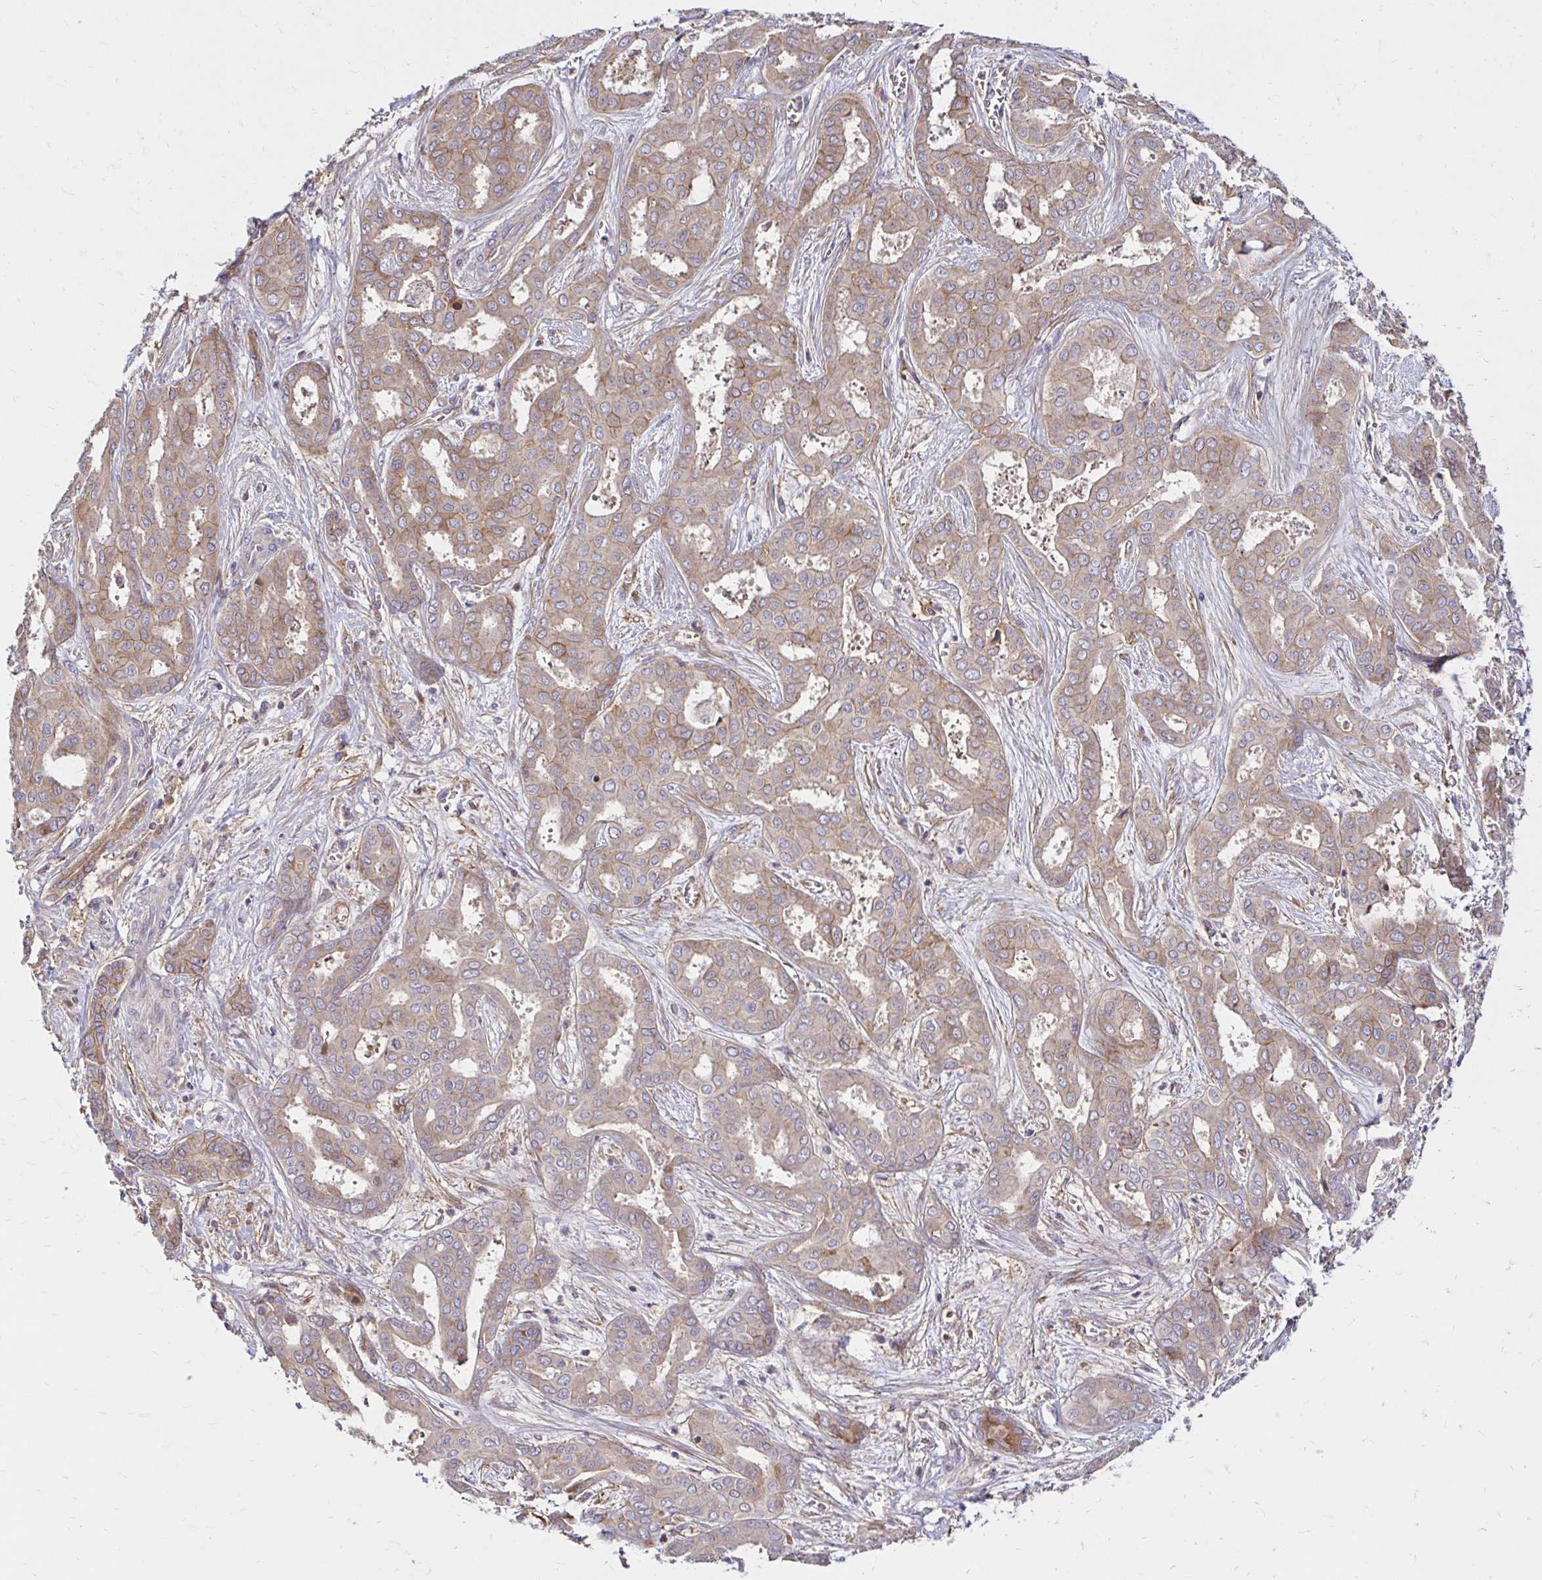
{"staining": {"intensity": "weak", "quantity": "25%-75%", "location": "cytoplasmic/membranous"}, "tissue": "liver cancer", "cell_type": "Tumor cells", "image_type": "cancer", "snomed": [{"axis": "morphology", "description": "Cholangiocarcinoma"}, {"axis": "topography", "description": "Liver"}], "caption": "A histopathology image showing weak cytoplasmic/membranous expression in approximately 25%-75% of tumor cells in liver cancer (cholangiocarcinoma), as visualized by brown immunohistochemical staining.", "gene": "ITGA2", "patient": {"sex": "female", "age": 64}}